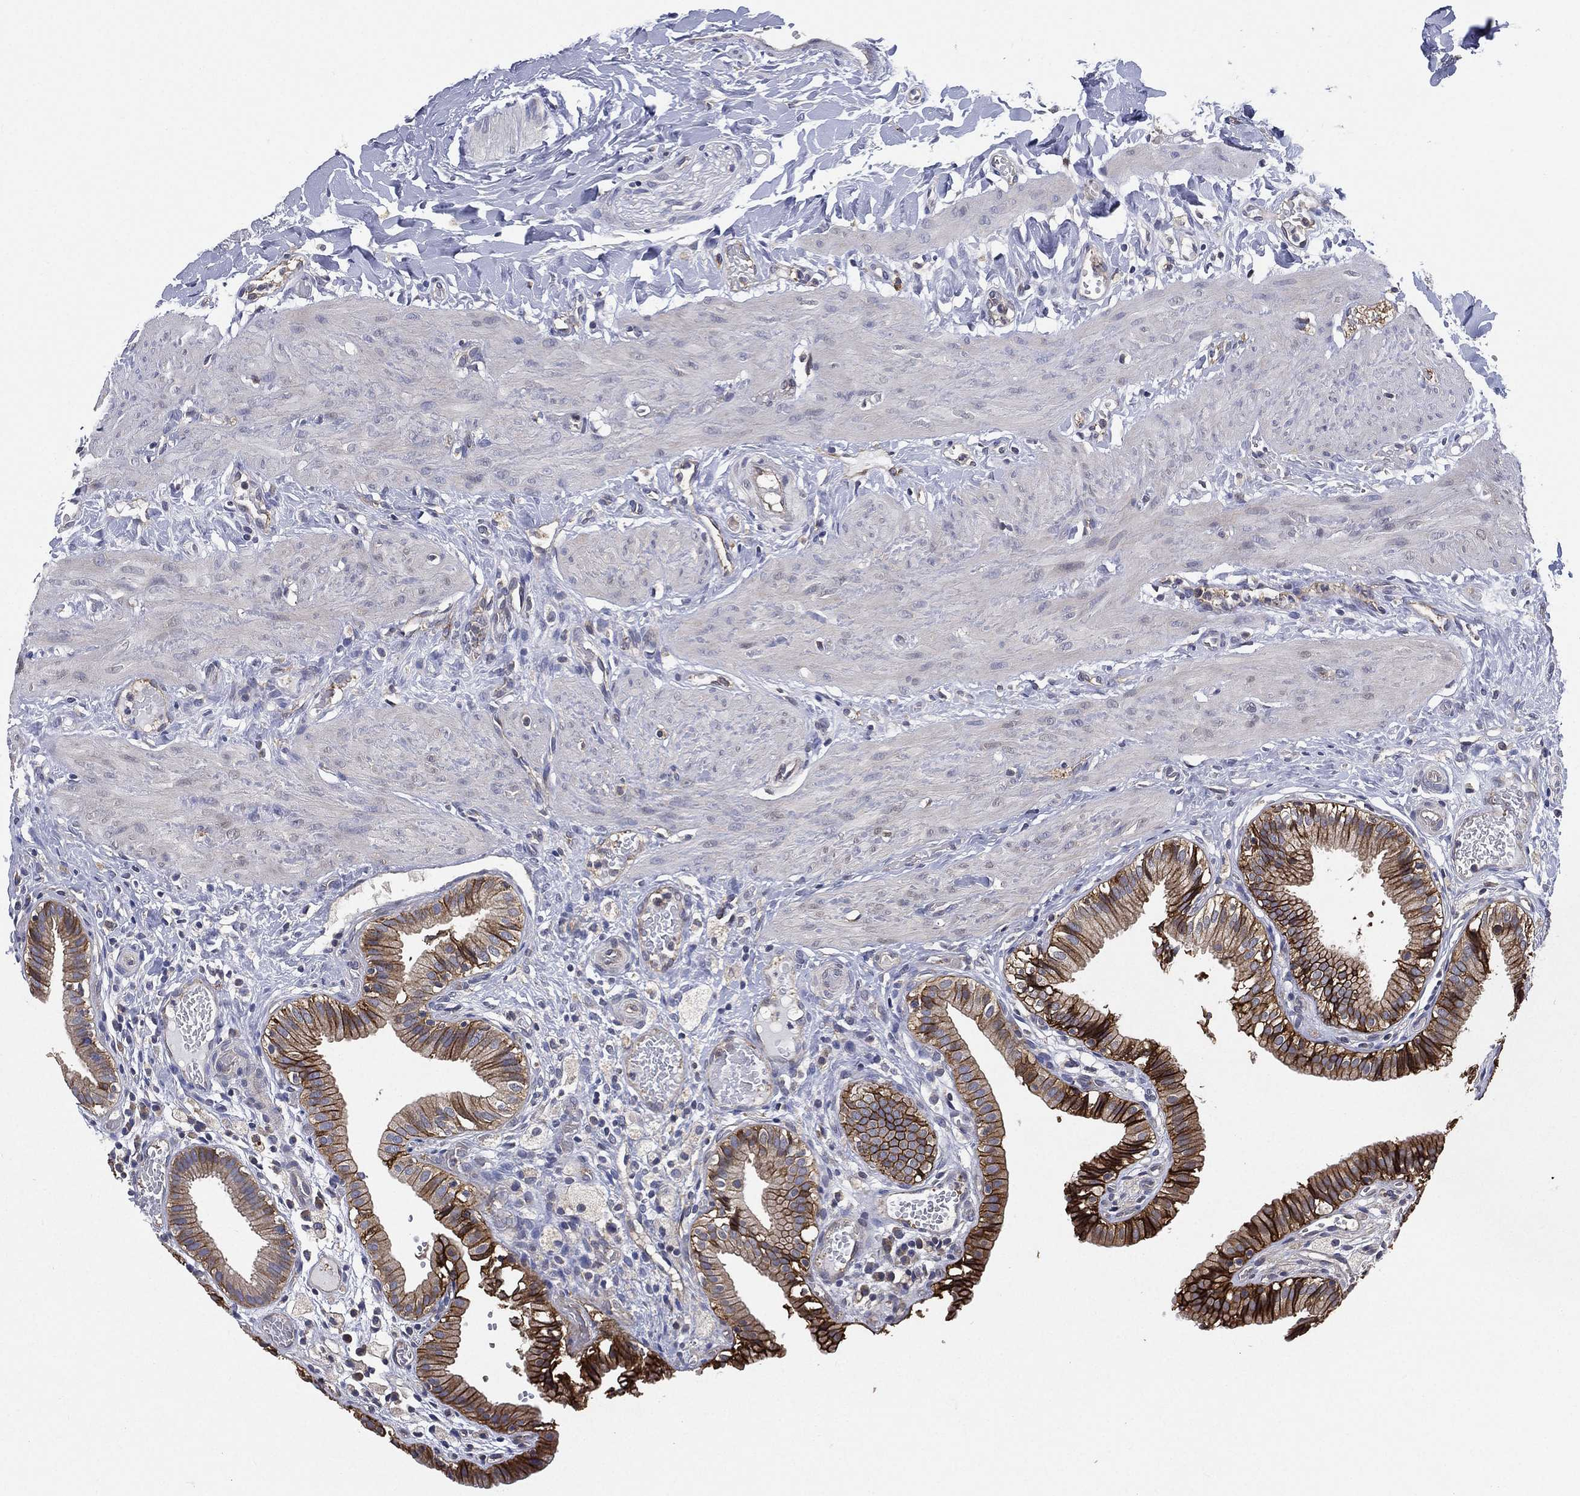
{"staining": {"intensity": "moderate", "quantity": ">75%", "location": "cytoplasmic/membranous"}, "tissue": "gallbladder", "cell_type": "Glandular cells", "image_type": "normal", "snomed": [{"axis": "morphology", "description": "Normal tissue, NOS"}, {"axis": "topography", "description": "Gallbladder"}], "caption": "Brown immunohistochemical staining in benign human gallbladder exhibits moderate cytoplasmic/membranous staining in about >75% of glandular cells. (Stains: DAB (3,3'-diaminobenzidine) in brown, nuclei in blue, Microscopy: brightfield microscopy at high magnification).", "gene": "SMPD3", "patient": {"sex": "female", "age": 24}}